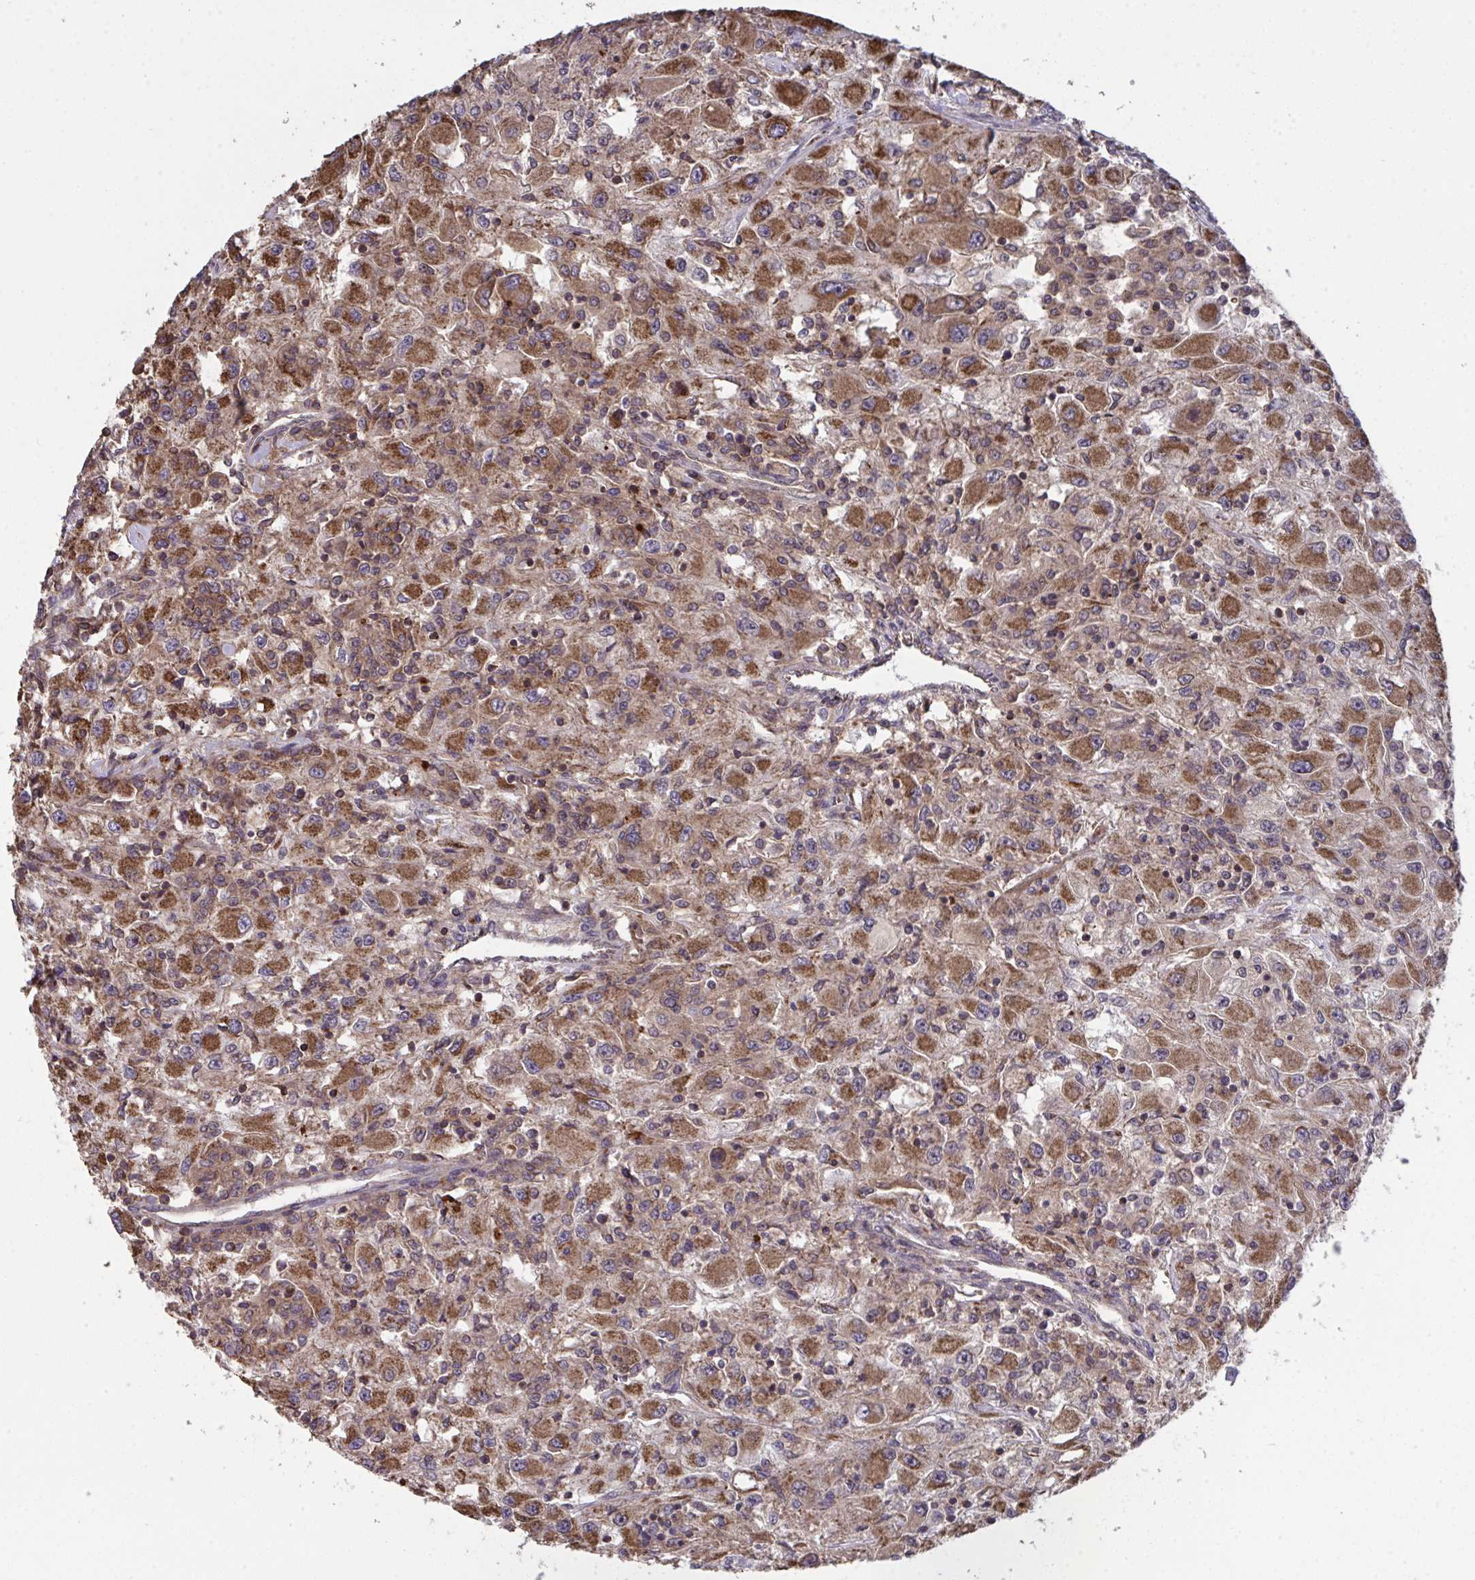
{"staining": {"intensity": "moderate", "quantity": ">75%", "location": "cytoplasmic/membranous"}, "tissue": "renal cancer", "cell_type": "Tumor cells", "image_type": "cancer", "snomed": [{"axis": "morphology", "description": "Adenocarcinoma, NOS"}, {"axis": "topography", "description": "Kidney"}], "caption": "This is an image of immunohistochemistry staining of renal cancer, which shows moderate staining in the cytoplasmic/membranous of tumor cells.", "gene": "PPM1H", "patient": {"sex": "female", "age": 67}}